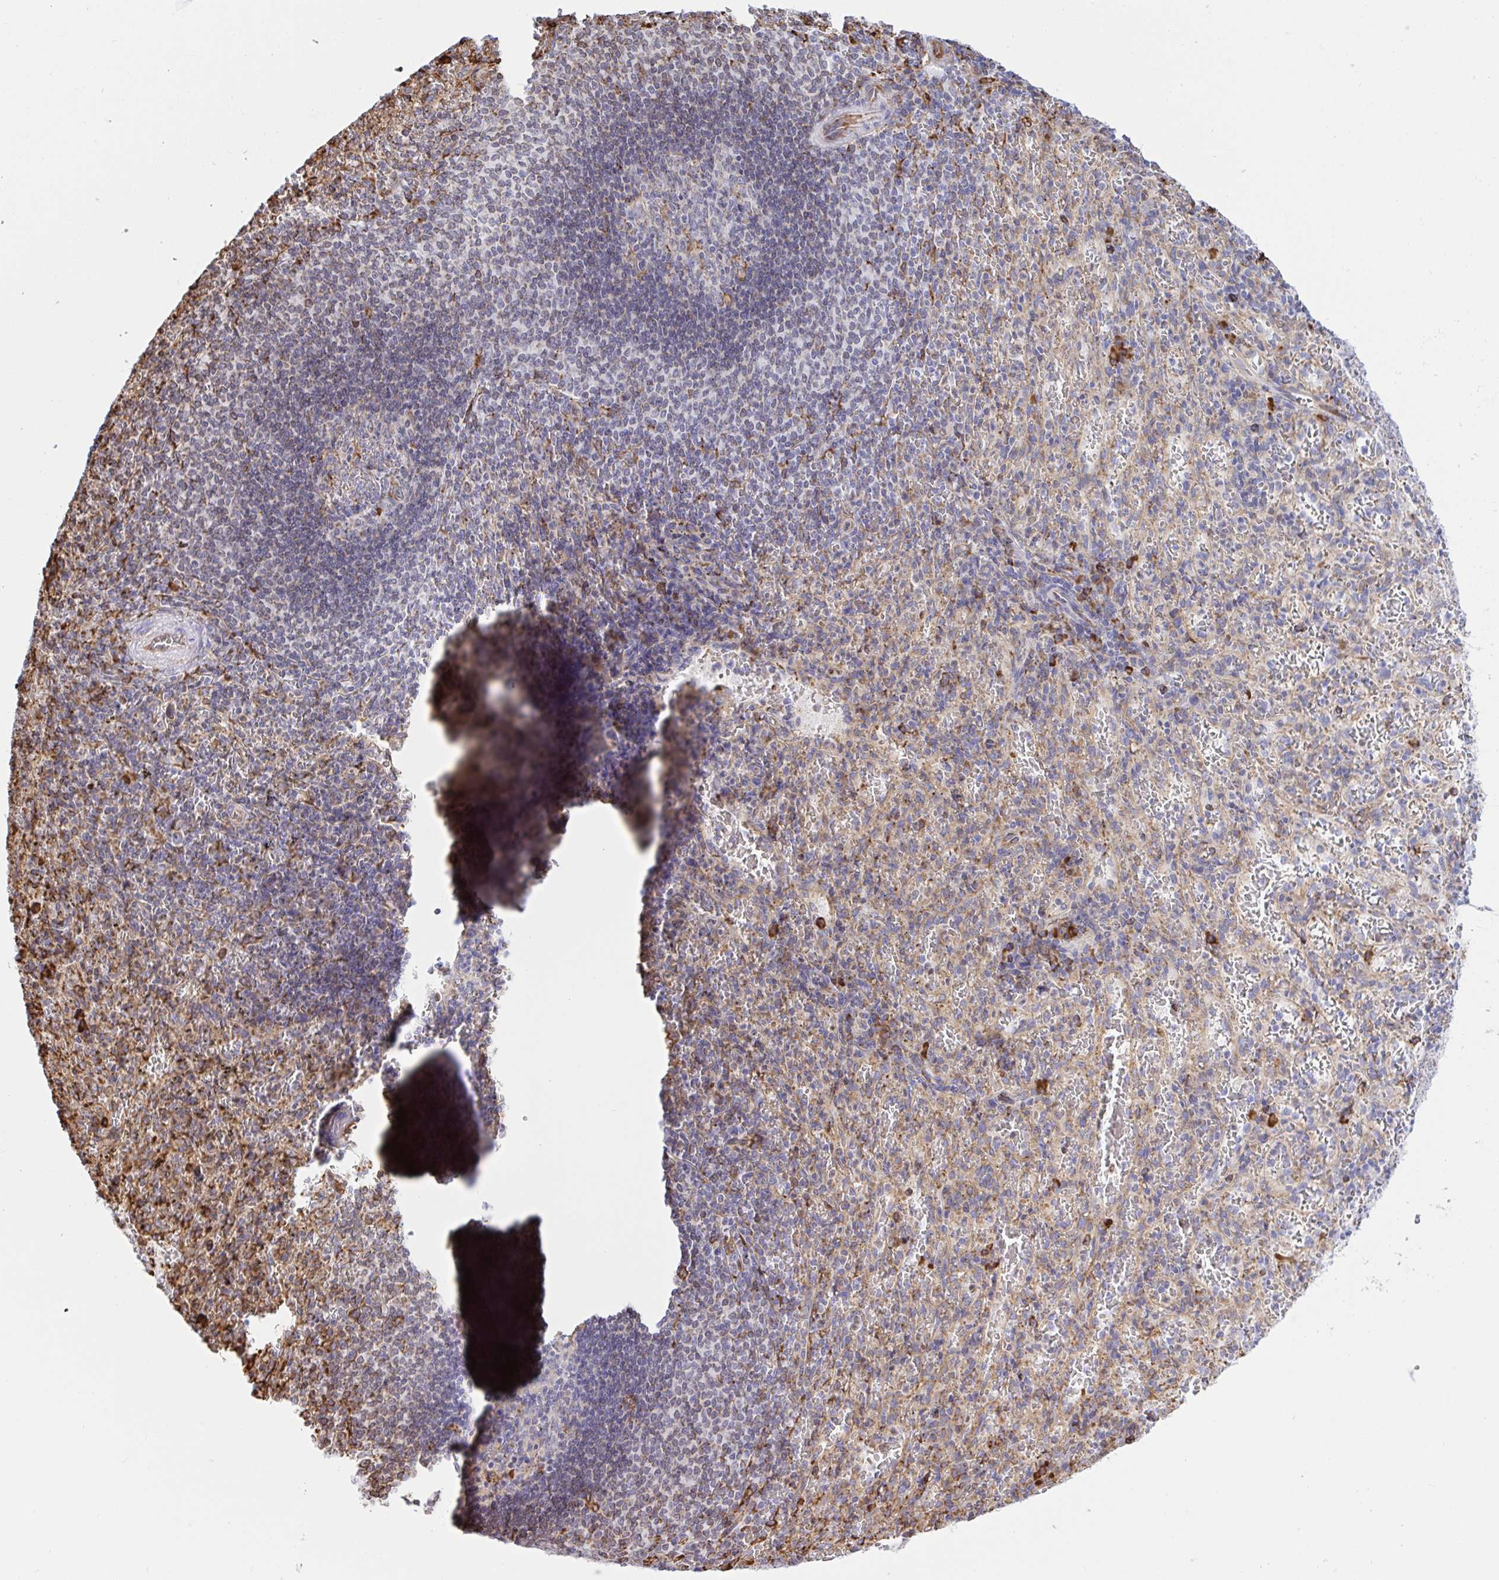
{"staining": {"intensity": "strong", "quantity": "<25%", "location": "cytoplasmic/membranous"}, "tissue": "spleen", "cell_type": "Cells in red pulp", "image_type": "normal", "snomed": [{"axis": "morphology", "description": "Normal tissue, NOS"}, {"axis": "topography", "description": "Spleen"}], "caption": "The image reveals a brown stain indicating the presence of a protein in the cytoplasmic/membranous of cells in red pulp in spleen.", "gene": "CLGN", "patient": {"sex": "male", "age": 57}}